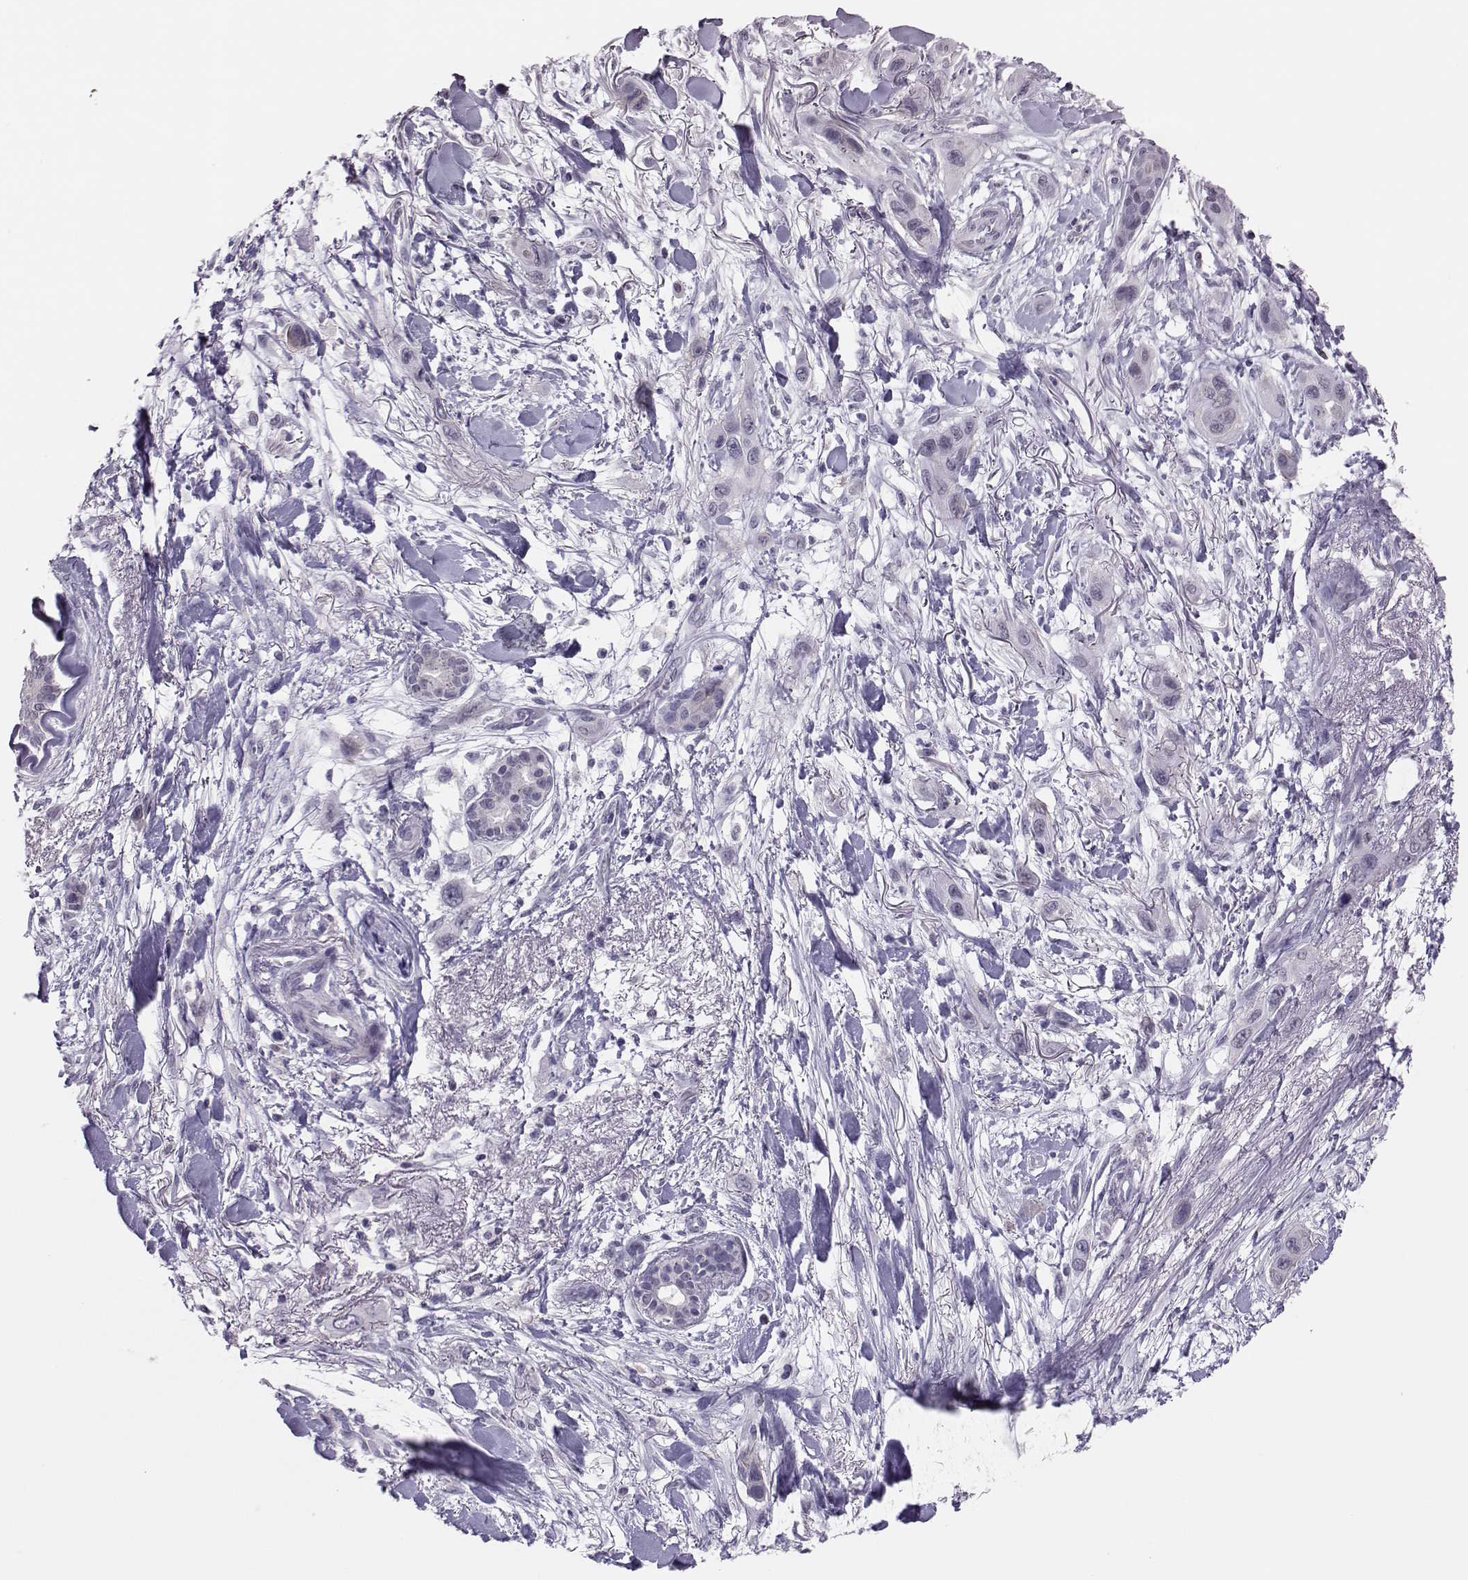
{"staining": {"intensity": "negative", "quantity": "none", "location": "none"}, "tissue": "skin cancer", "cell_type": "Tumor cells", "image_type": "cancer", "snomed": [{"axis": "morphology", "description": "Squamous cell carcinoma, NOS"}, {"axis": "topography", "description": "Skin"}], "caption": "The IHC micrograph has no significant staining in tumor cells of skin cancer tissue.", "gene": "DNAAF1", "patient": {"sex": "male", "age": 79}}